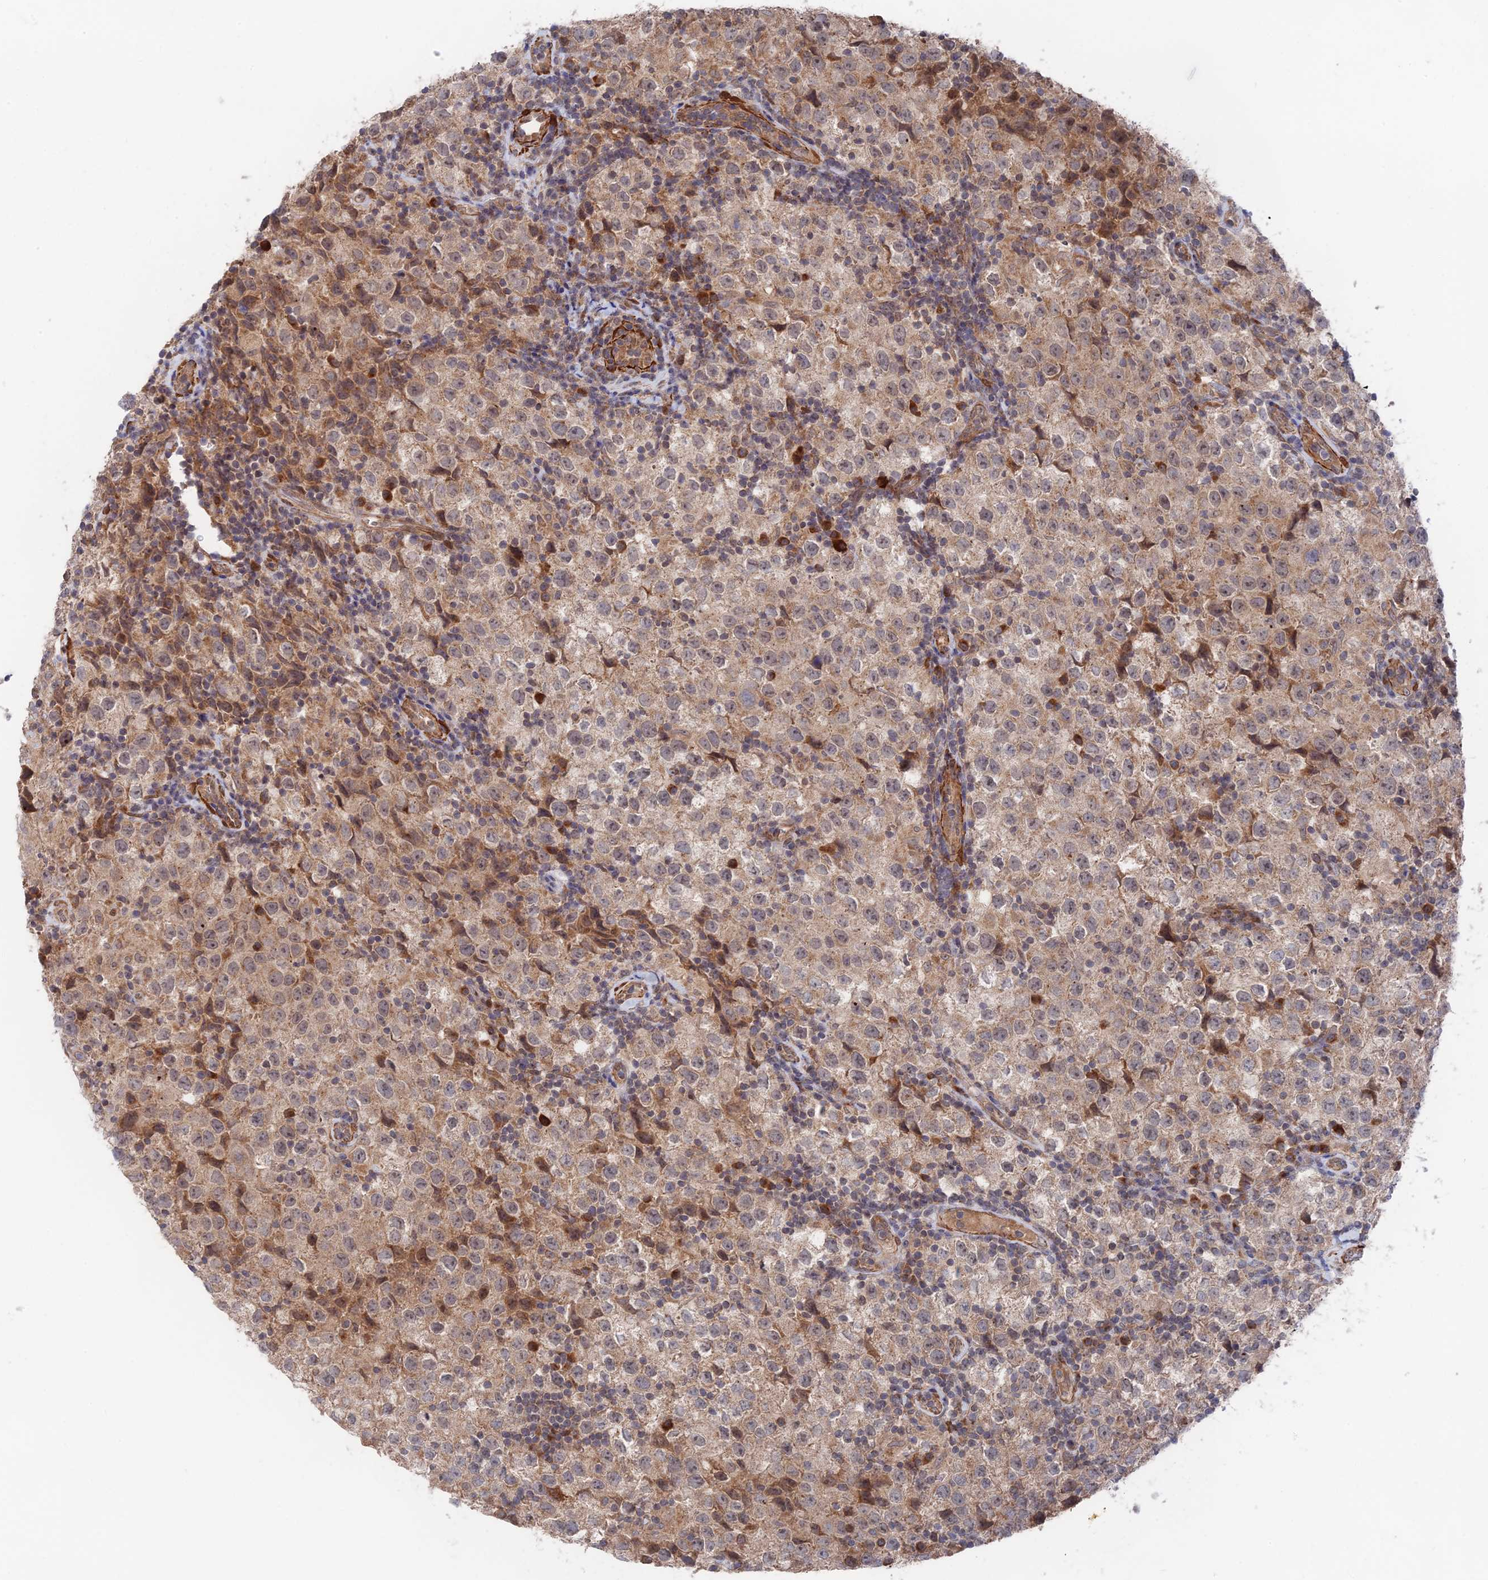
{"staining": {"intensity": "weak", "quantity": ">75%", "location": "cytoplasmic/membranous"}, "tissue": "testis cancer", "cell_type": "Tumor cells", "image_type": "cancer", "snomed": [{"axis": "morphology", "description": "Seminoma, NOS"}, {"axis": "morphology", "description": "Carcinoma, Embryonal, NOS"}, {"axis": "topography", "description": "Testis"}], "caption": "High-power microscopy captured an immunohistochemistry photomicrograph of testis cancer, revealing weak cytoplasmic/membranous positivity in approximately >75% of tumor cells.", "gene": "ZNF320", "patient": {"sex": "male", "age": 41}}